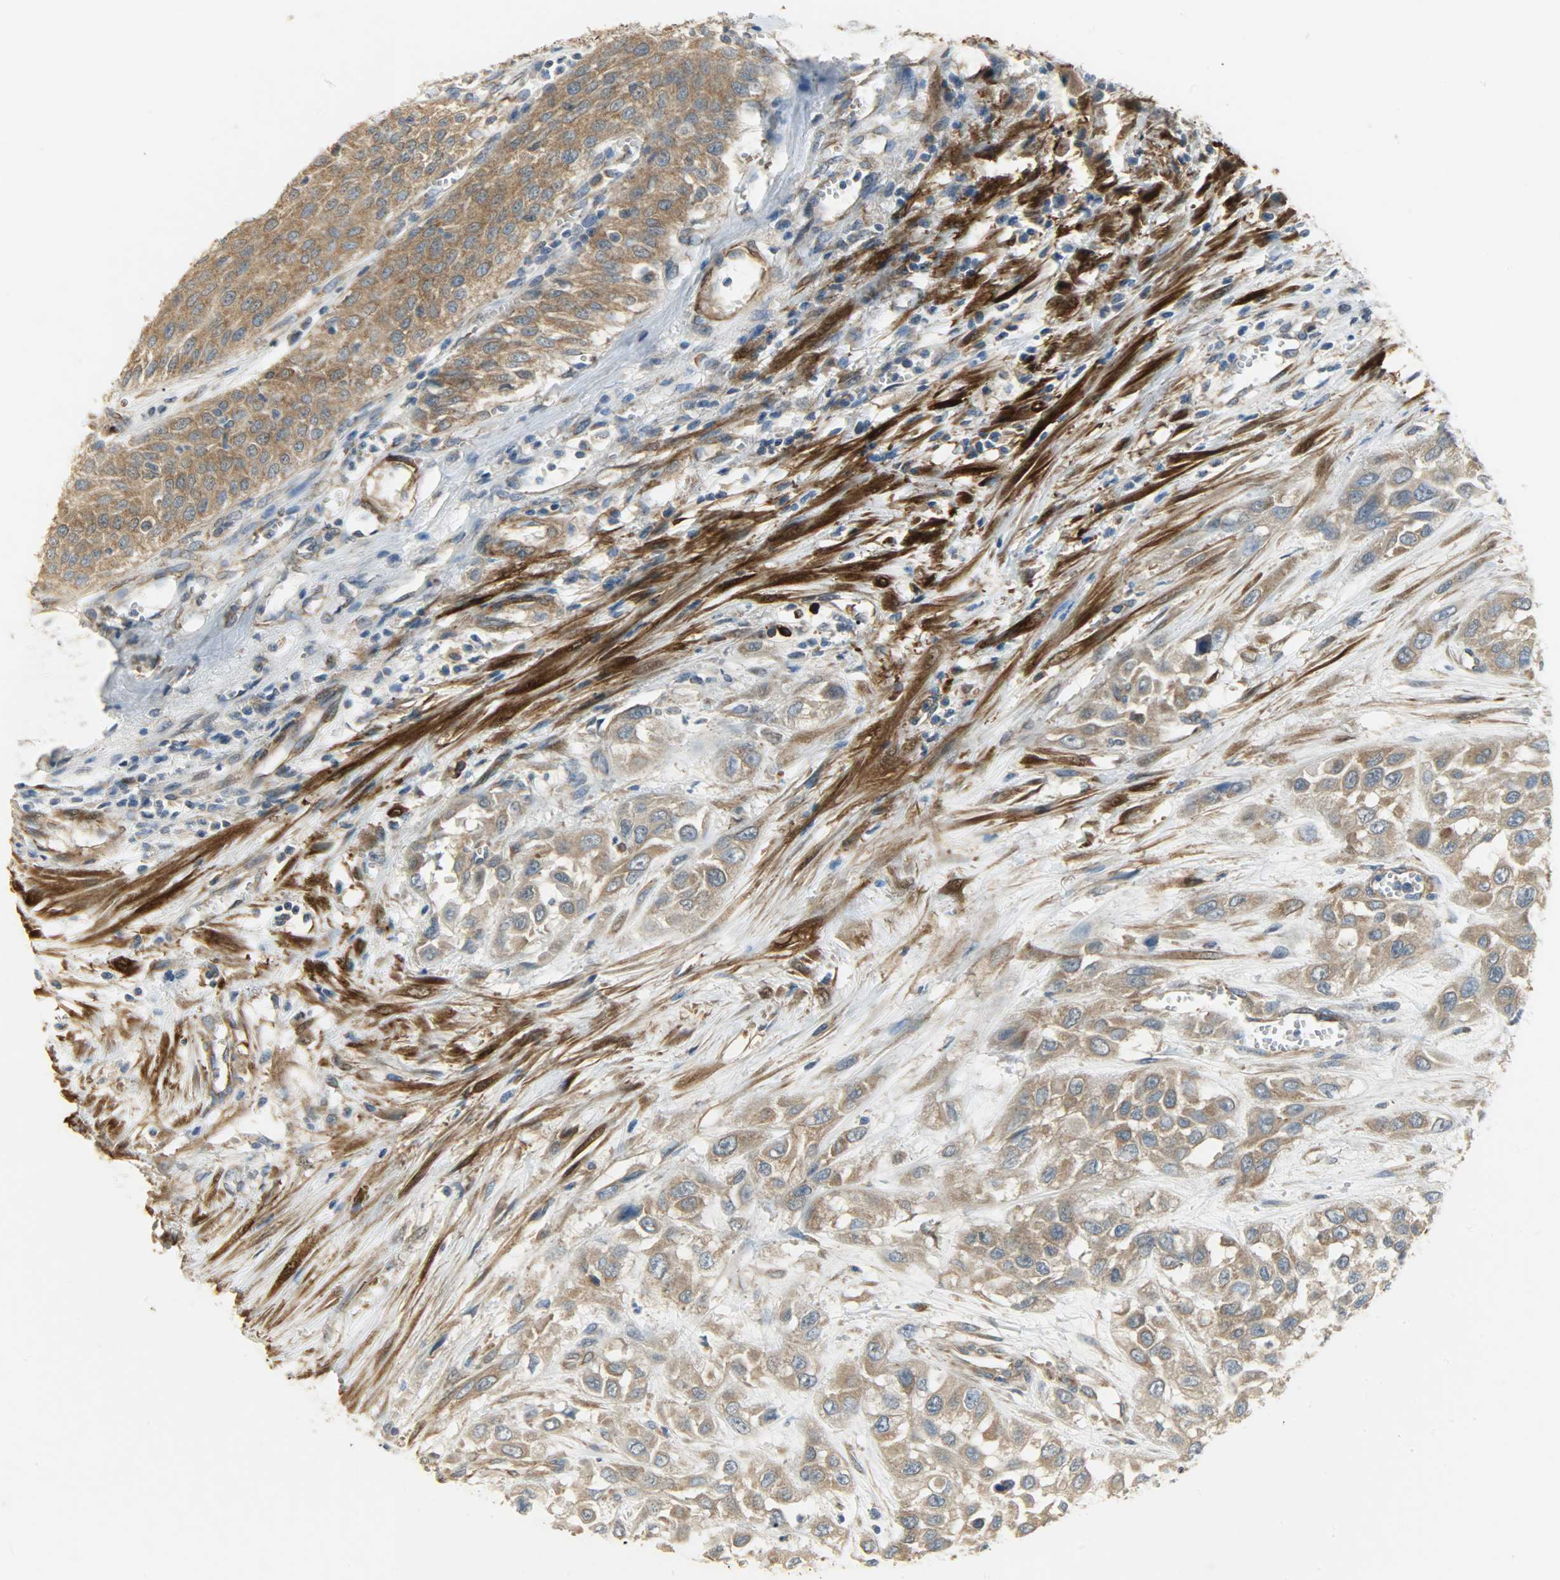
{"staining": {"intensity": "moderate", "quantity": ">75%", "location": "cytoplasmic/membranous"}, "tissue": "urothelial cancer", "cell_type": "Tumor cells", "image_type": "cancer", "snomed": [{"axis": "morphology", "description": "Urothelial carcinoma, High grade"}, {"axis": "topography", "description": "Urinary bladder"}], "caption": "A micrograph of urothelial cancer stained for a protein reveals moderate cytoplasmic/membranous brown staining in tumor cells.", "gene": "C1orf198", "patient": {"sex": "male", "age": 57}}